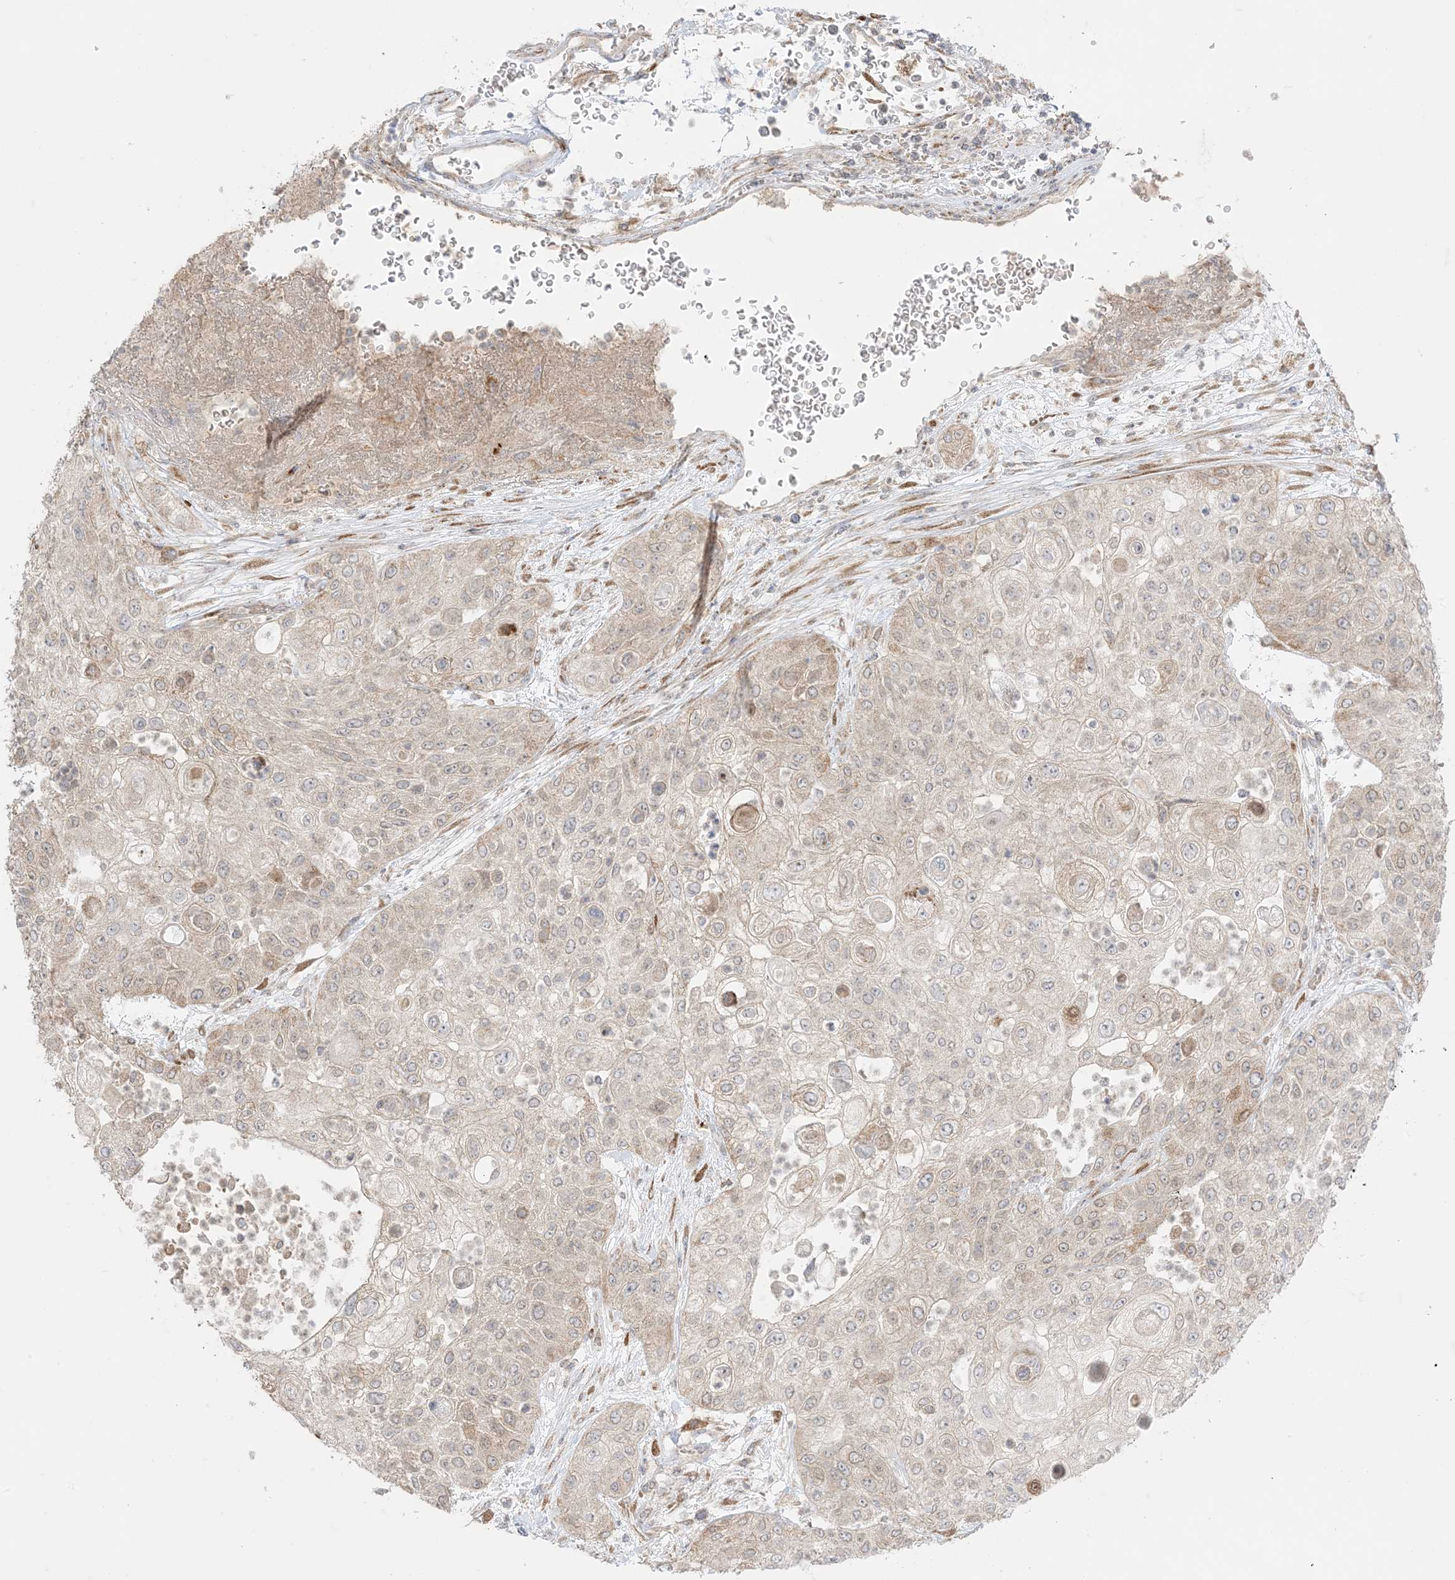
{"staining": {"intensity": "weak", "quantity": "<25%", "location": "cytoplasmic/membranous"}, "tissue": "urothelial cancer", "cell_type": "Tumor cells", "image_type": "cancer", "snomed": [{"axis": "morphology", "description": "Urothelial carcinoma, High grade"}, {"axis": "topography", "description": "Urinary bladder"}], "caption": "This is a image of immunohistochemistry (IHC) staining of urothelial carcinoma (high-grade), which shows no positivity in tumor cells.", "gene": "ODC1", "patient": {"sex": "female", "age": 79}}